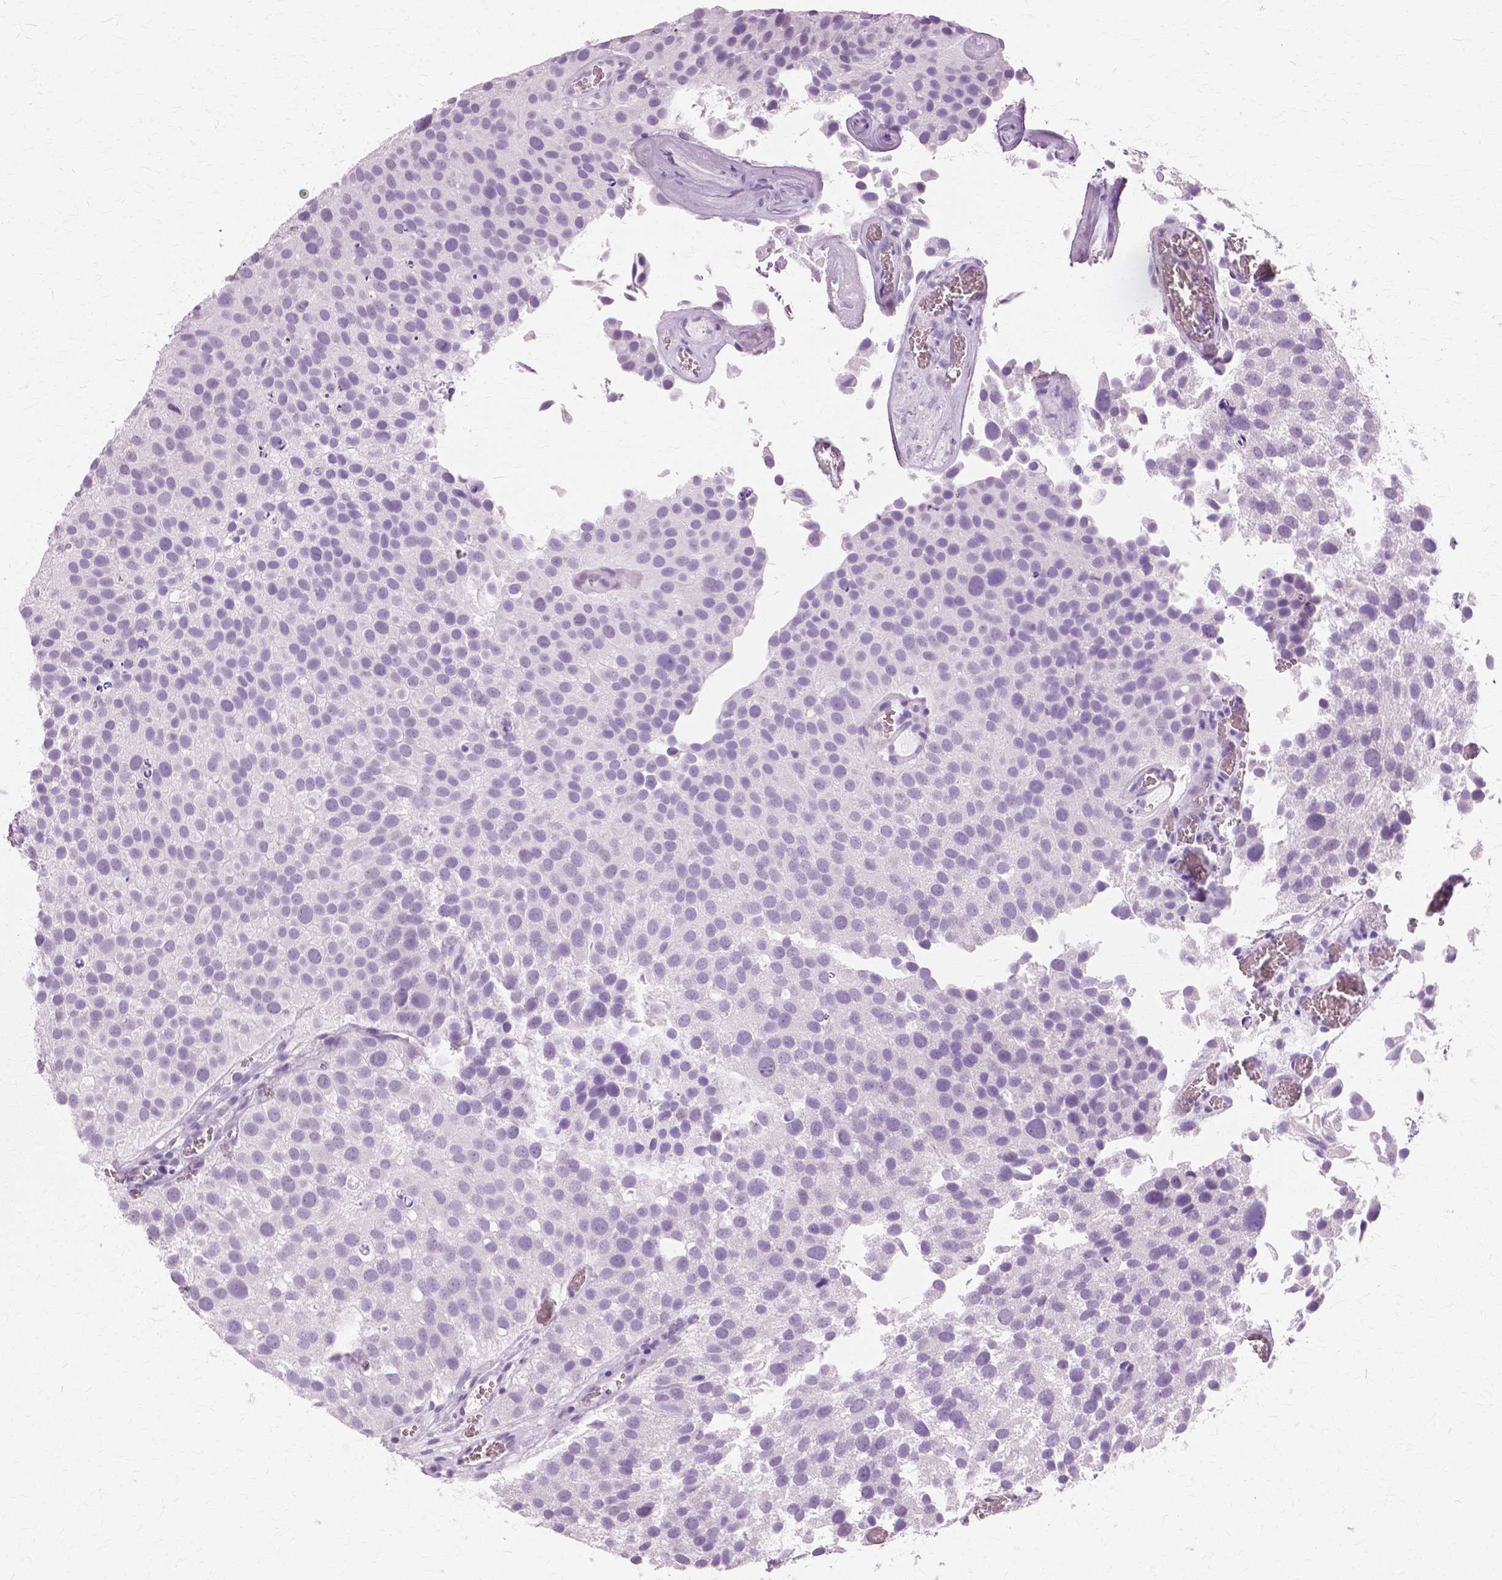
{"staining": {"intensity": "negative", "quantity": "none", "location": "none"}, "tissue": "urothelial cancer", "cell_type": "Tumor cells", "image_type": "cancer", "snomed": [{"axis": "morphology", "description": "Urothelial carcinoma, Low grade"}, {"axis": "topography", "description": "Urinary bladder"}], "caption": "Histopathology image shows no protein positivity in tumor cells of urothelial cancer tissue. (Stains: DAB immunohistochemistry (IHC) with hematoxylin counter stain, Microscopy: brightfield microscopy at high magnification).", "gene": "SFTPD", "patient": {"sex": "female", "age": 69}}